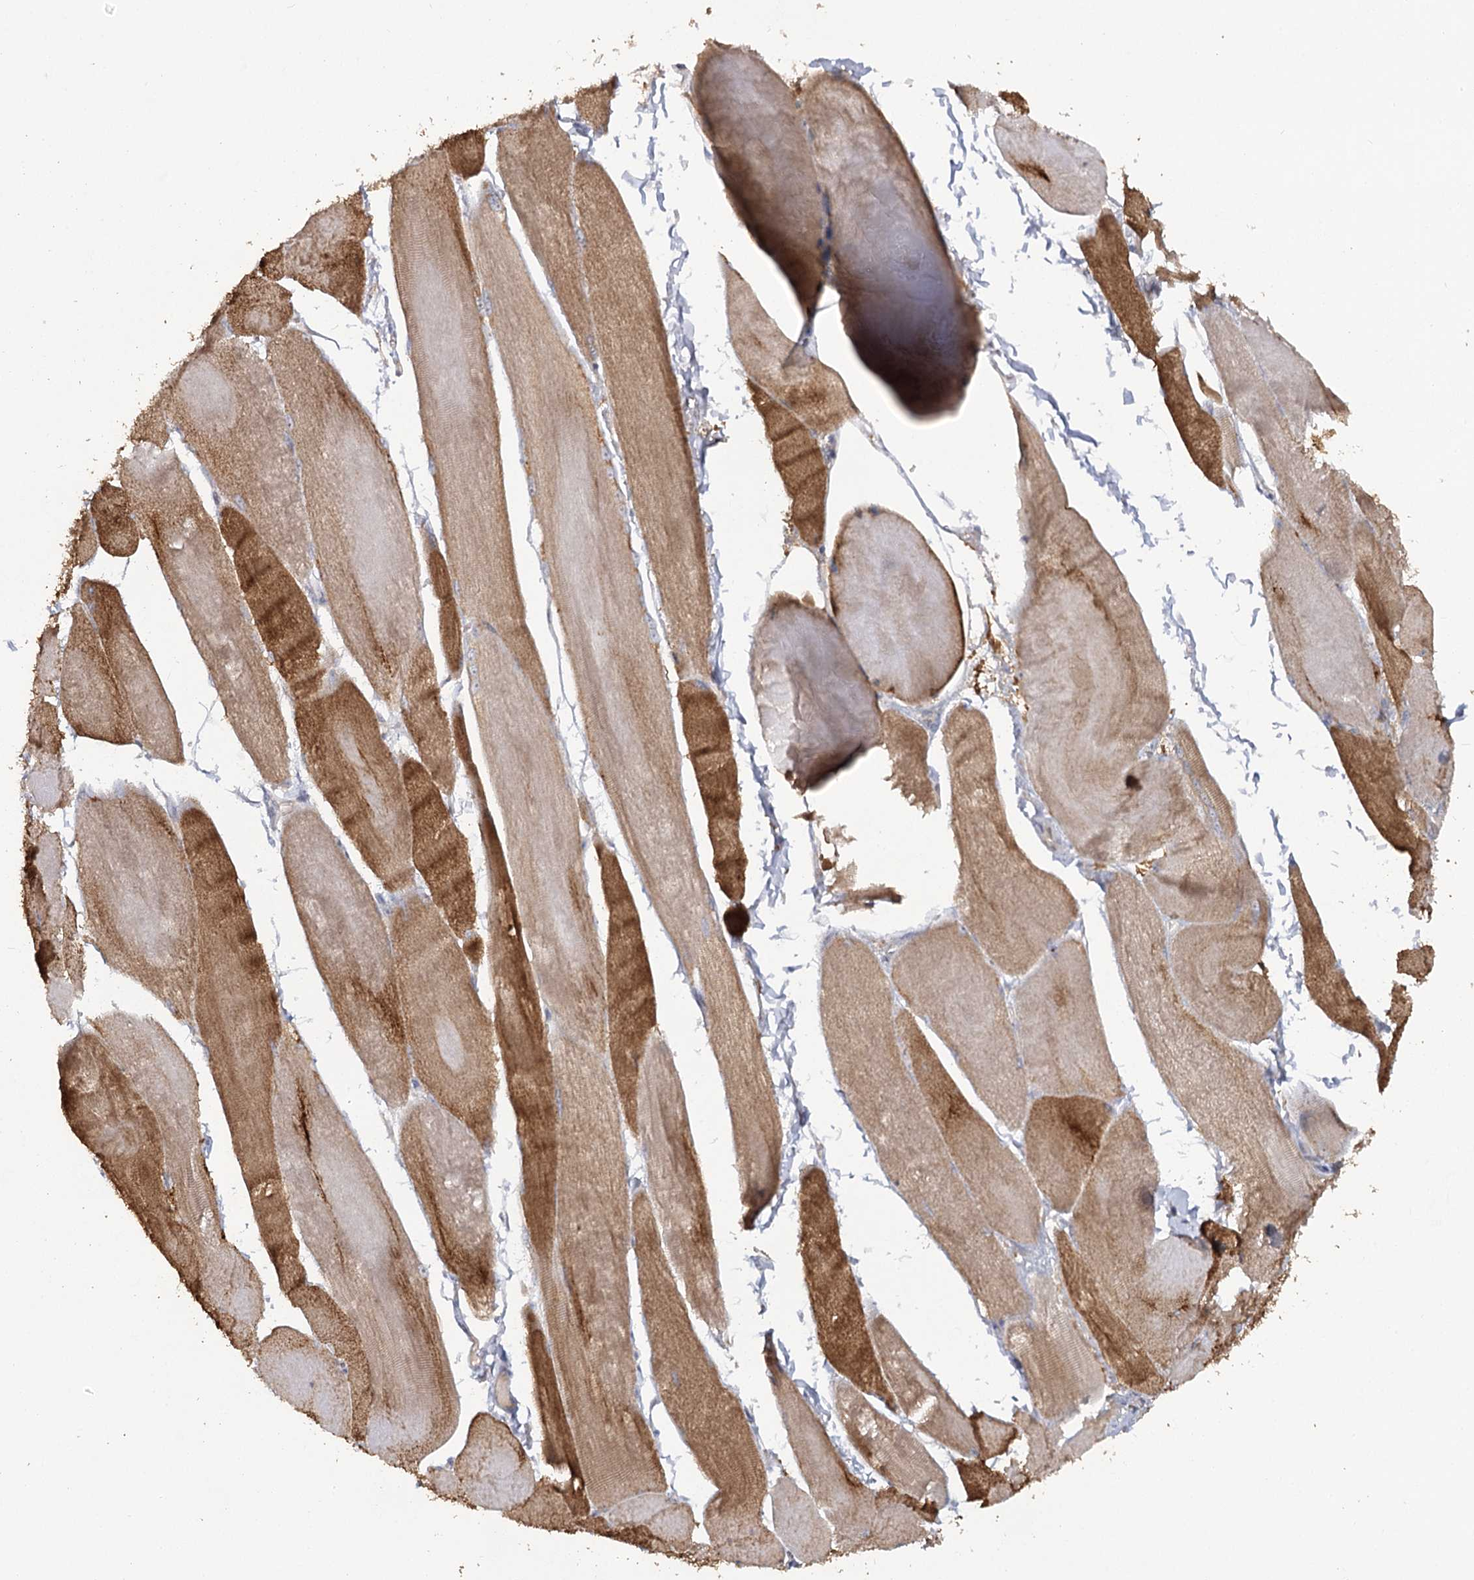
{"staining": {"intensity": "moderate", "quantity": ">75%", "location": "cytoplasmic/membranous"}, "tissue": "skeletal muscle", "cell_type": "Myocytes", "image_type": "normal", "snomed": [{"axis": "morphology", "description": "Normal tissue, NOS"}, {"axis": "morphology", "description": "Basal cell carcinoma"}, {"axis": "topography", "description": "Skeletal muscle"}], "caption": "Immunohistochemical staining of normal human skeletal muscle reveals moderate cytoplasmic/membranous protein positivity in approximately >75% of myocytes. The staining was performed using DAB (3,3'-diaminobenzidine), with brown indicating positive protein expression. Nuclei are stained blue with hematoxylin.", "gene": "ANGPTL5", "patient": {"sex": "female", "age": 64}}